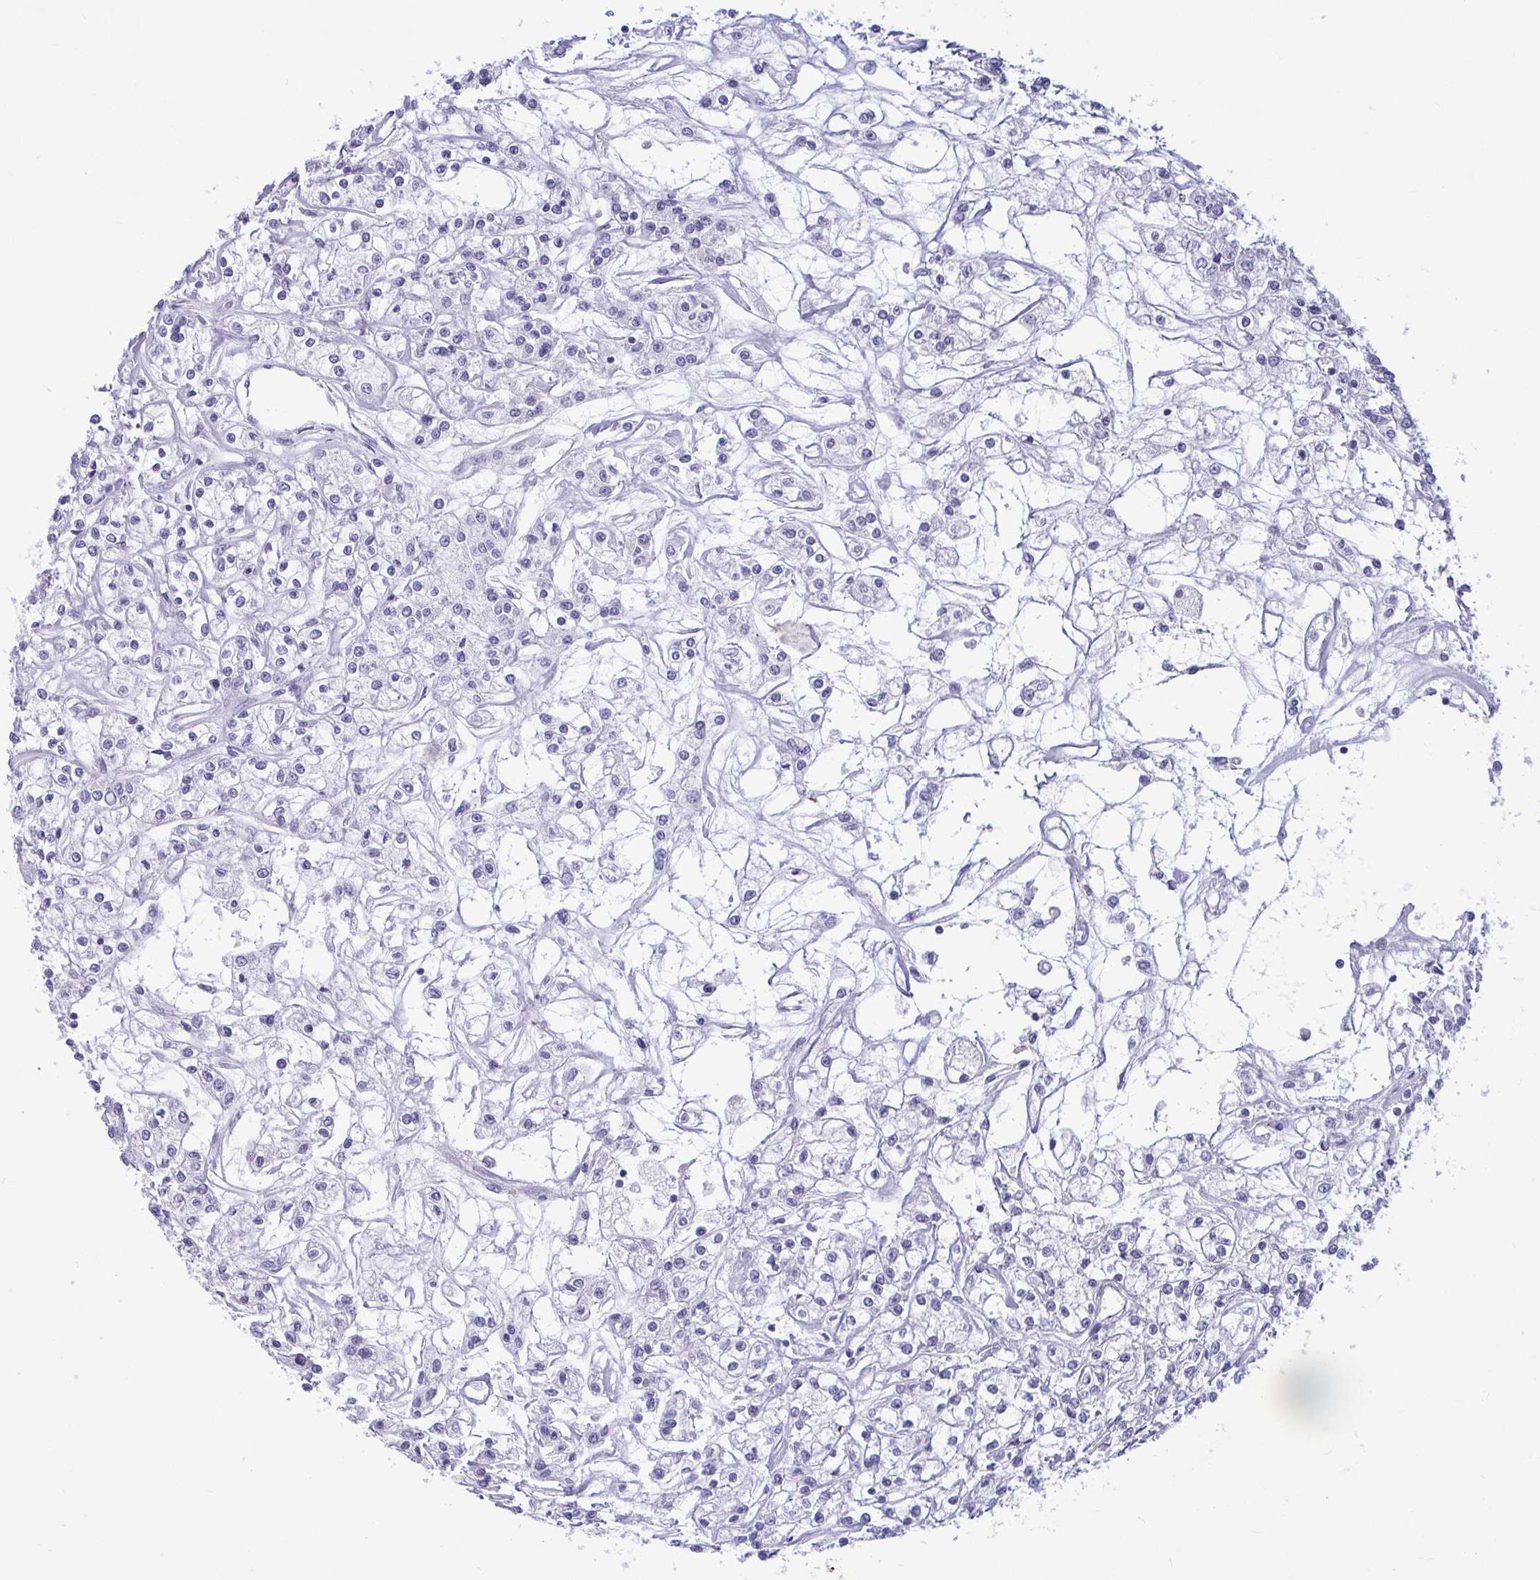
{"staining": {"intensity": "negative", "quantity": "none", "location": "none"}, "tissue": "renal cancer", "cell_type": "Tumor cells", "image_type": "cancer", "snomed": [{"axis": "morphology", "description": "Adenocarcinoma, NOS"}, {"axis": "topography", "description": "Kidney"}], "caption": "The photomicrograph demonstrates no staining of tumor cells in renal cancer. The staining is performed using DAB brown chromogen with nuclei counter-stained in using hematoxylin.", "gene": "ANKRD60", "patient": {"sex": "female", "age": 59}}